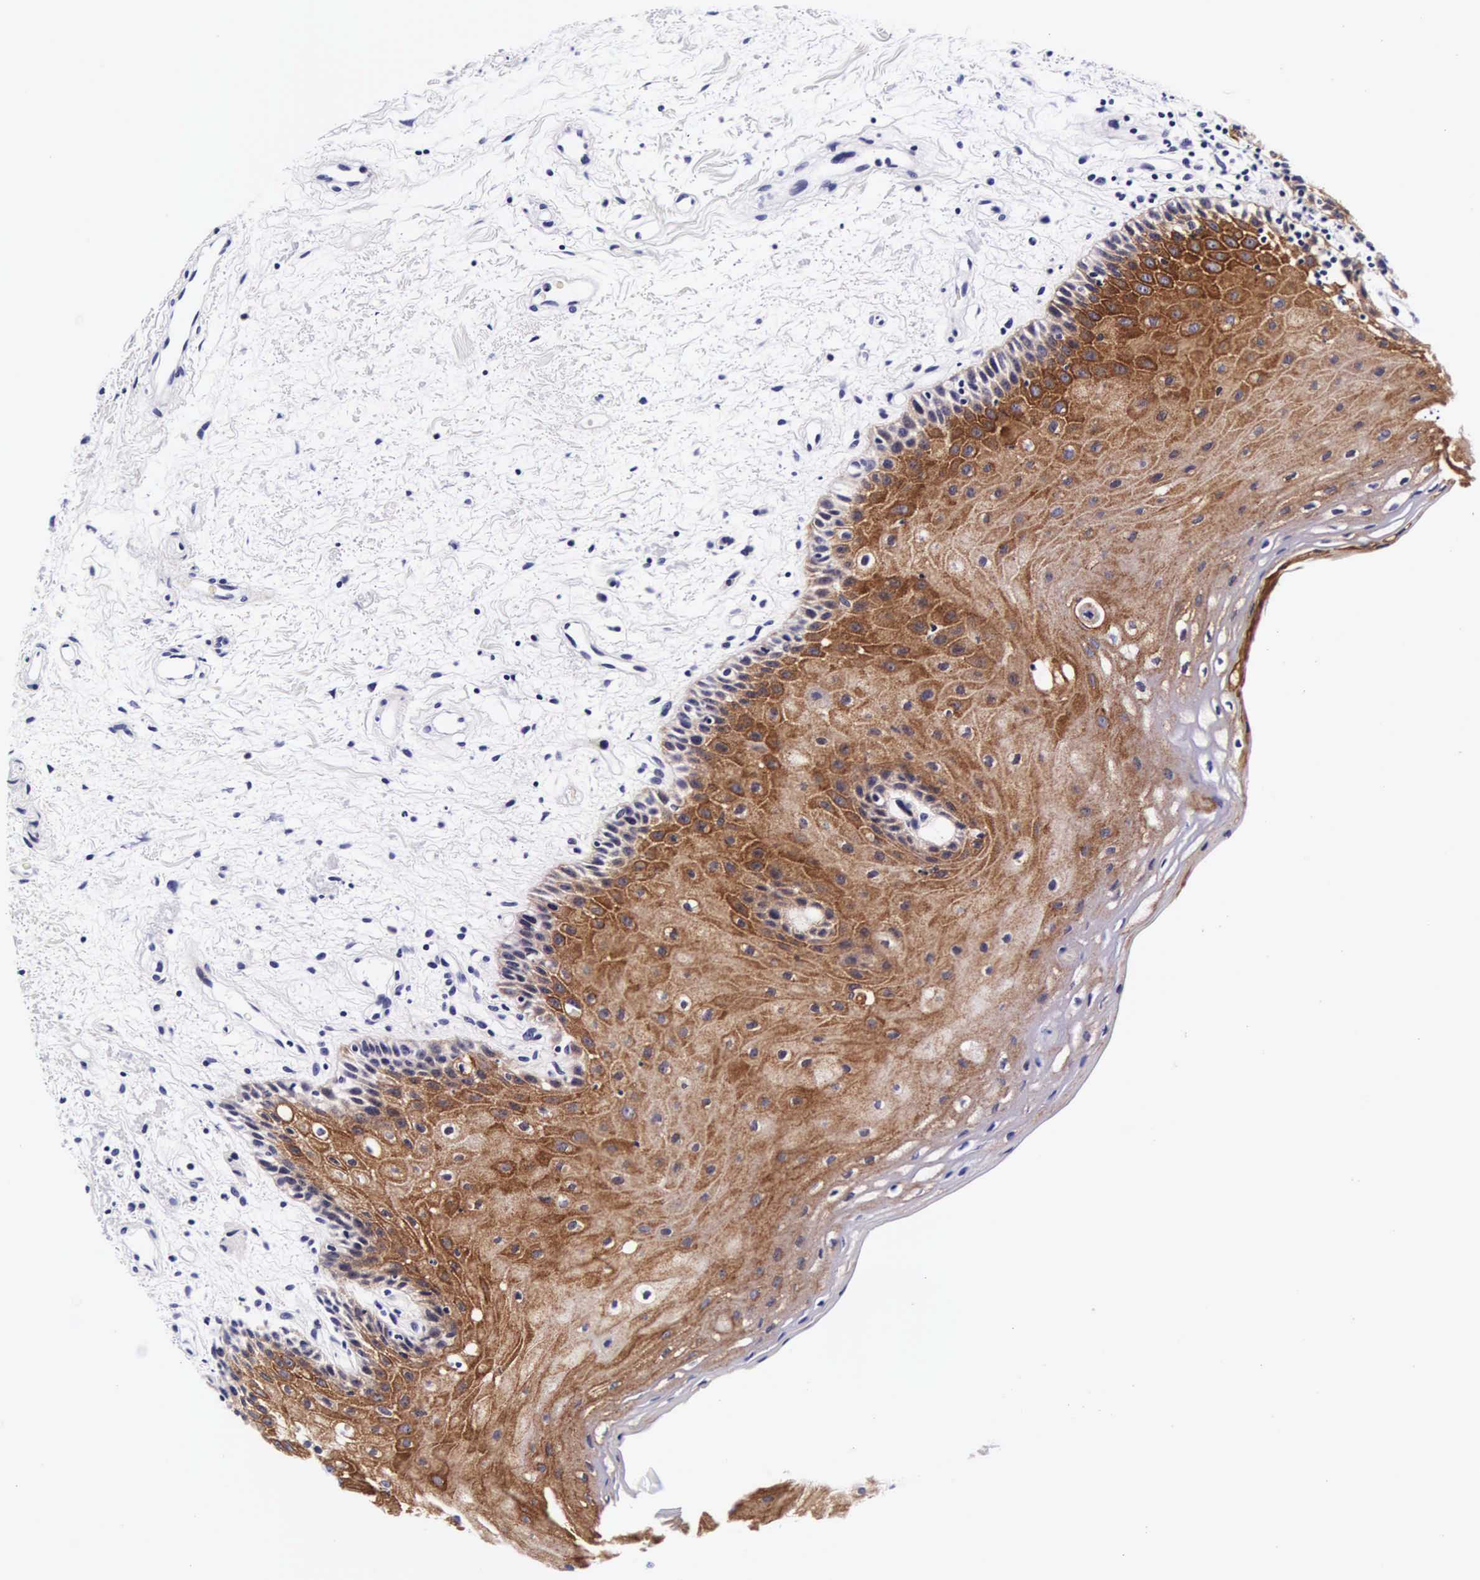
{"staining": {"intensity": "moderate", "quantity": ">75%", "location": "cytoplasmic/membranous"}, "tissue": "oral mucosa", "cell_type": "Squamous epithelial cells", "image_type": "normal", "snomed": [{"axis": "morphology", "description": "Normal tissue, NOS"}, {"axis": "topography", "description": "Oral tissue"}], "caption": "Protein analysis of unremarkable oral mucosa exhibits moderate cytoplasmic/membranous positivity in approximately >75% of squamous epithelial cells. (Brightfield microscopy of DAB IHC at high magnification).", "gene": "UPRT", "patient": {"sex": "female", "age": 79}}